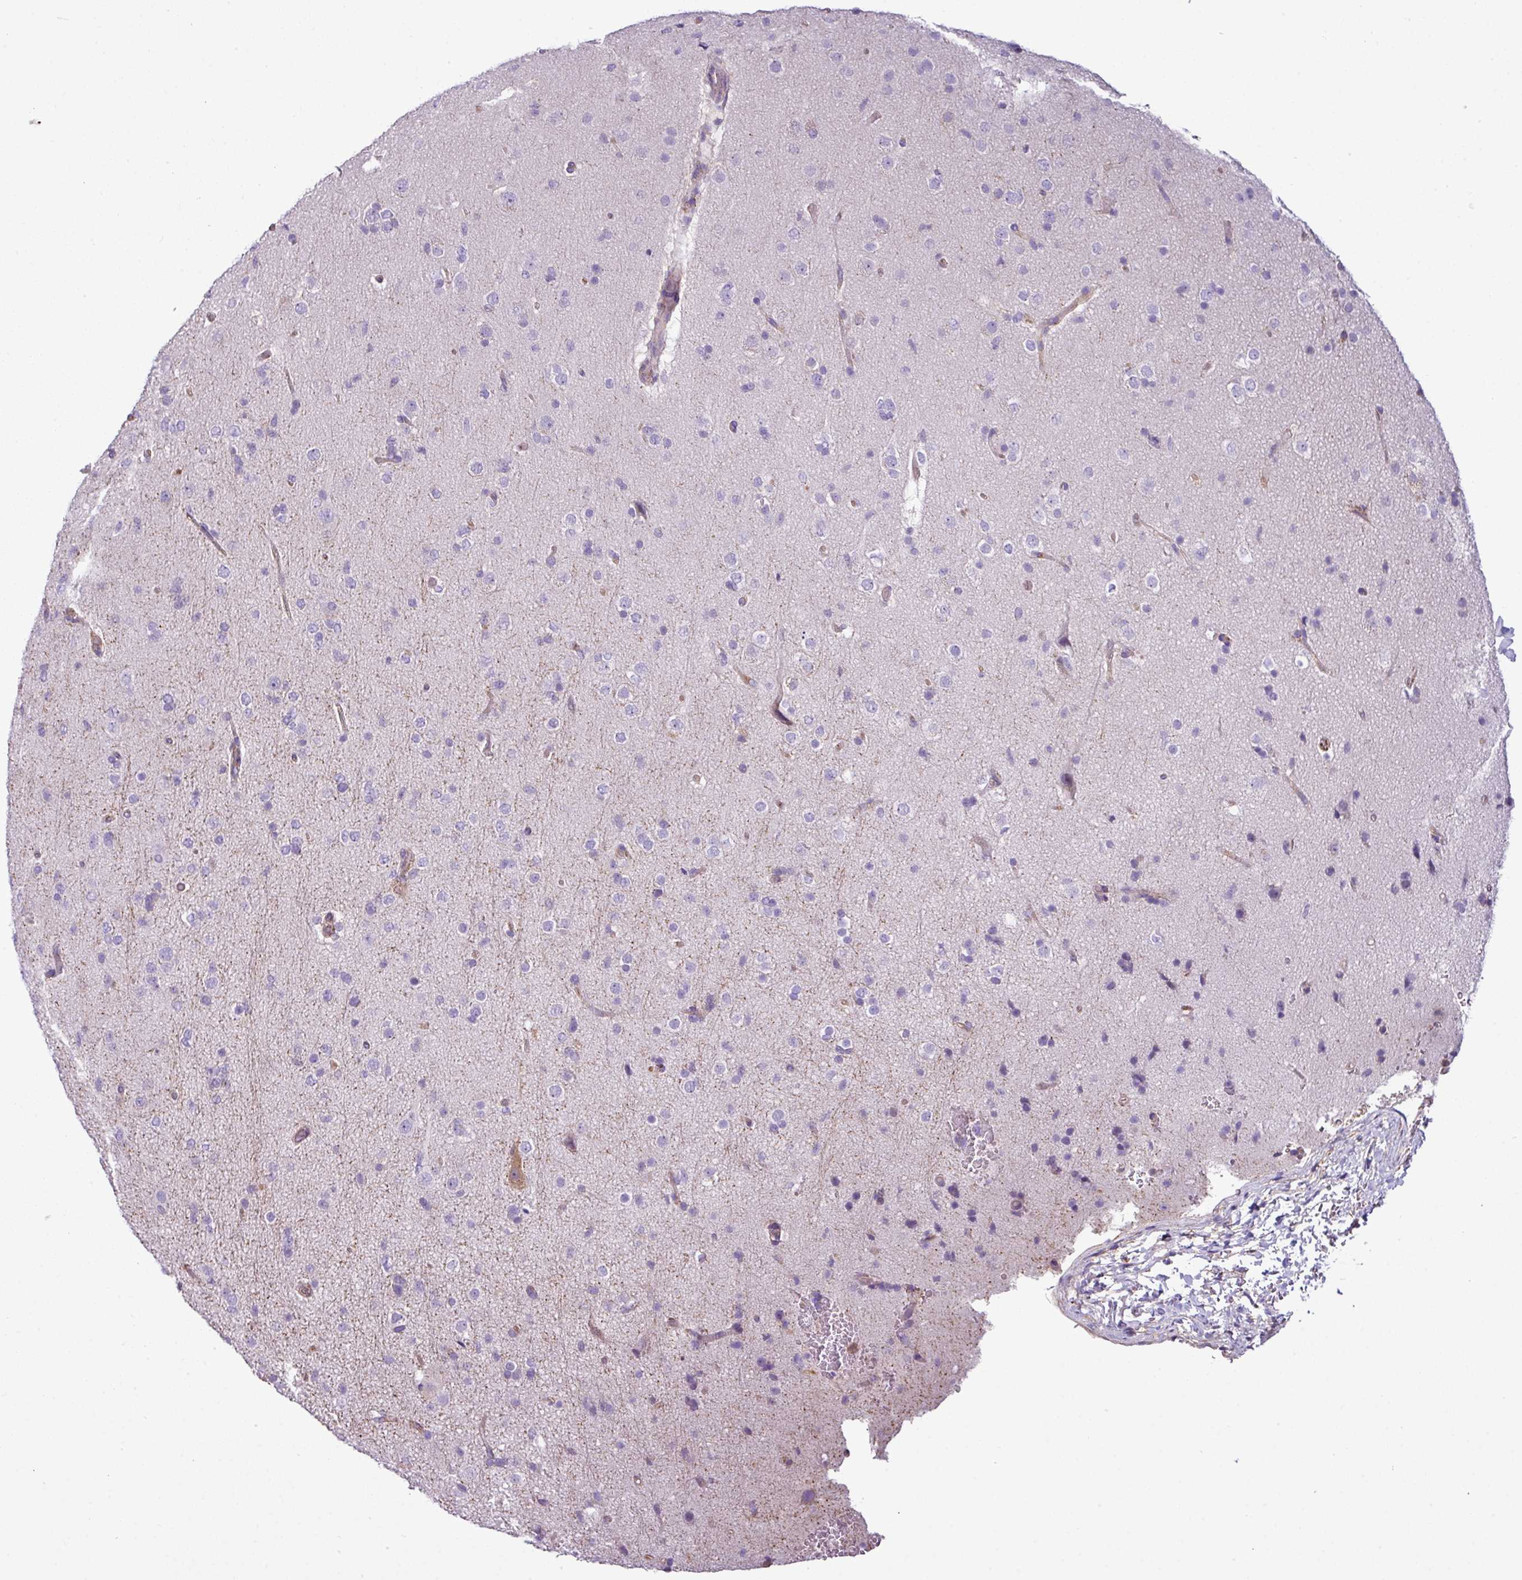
{"staining": {"intensity": "negative", "quantity": "none", "location": "none"}, "tissue": "glioma", "cell_type": "Tumor cells", "image_type": "cancer", "snomed": [{"axis": "morphology", "description": "Glioma, malignant, Low grade"}, {"axis": "topography", "description": "Brain"}], "caption": "Immunohistochemistry of malignant glioma (low-grade) shows no expression in tumor cells. (DAB immunohistochemistry with hematoxylin counter stain).", "gene": "XNDC1N", "patient": {"sex": "male", "age": 65}}